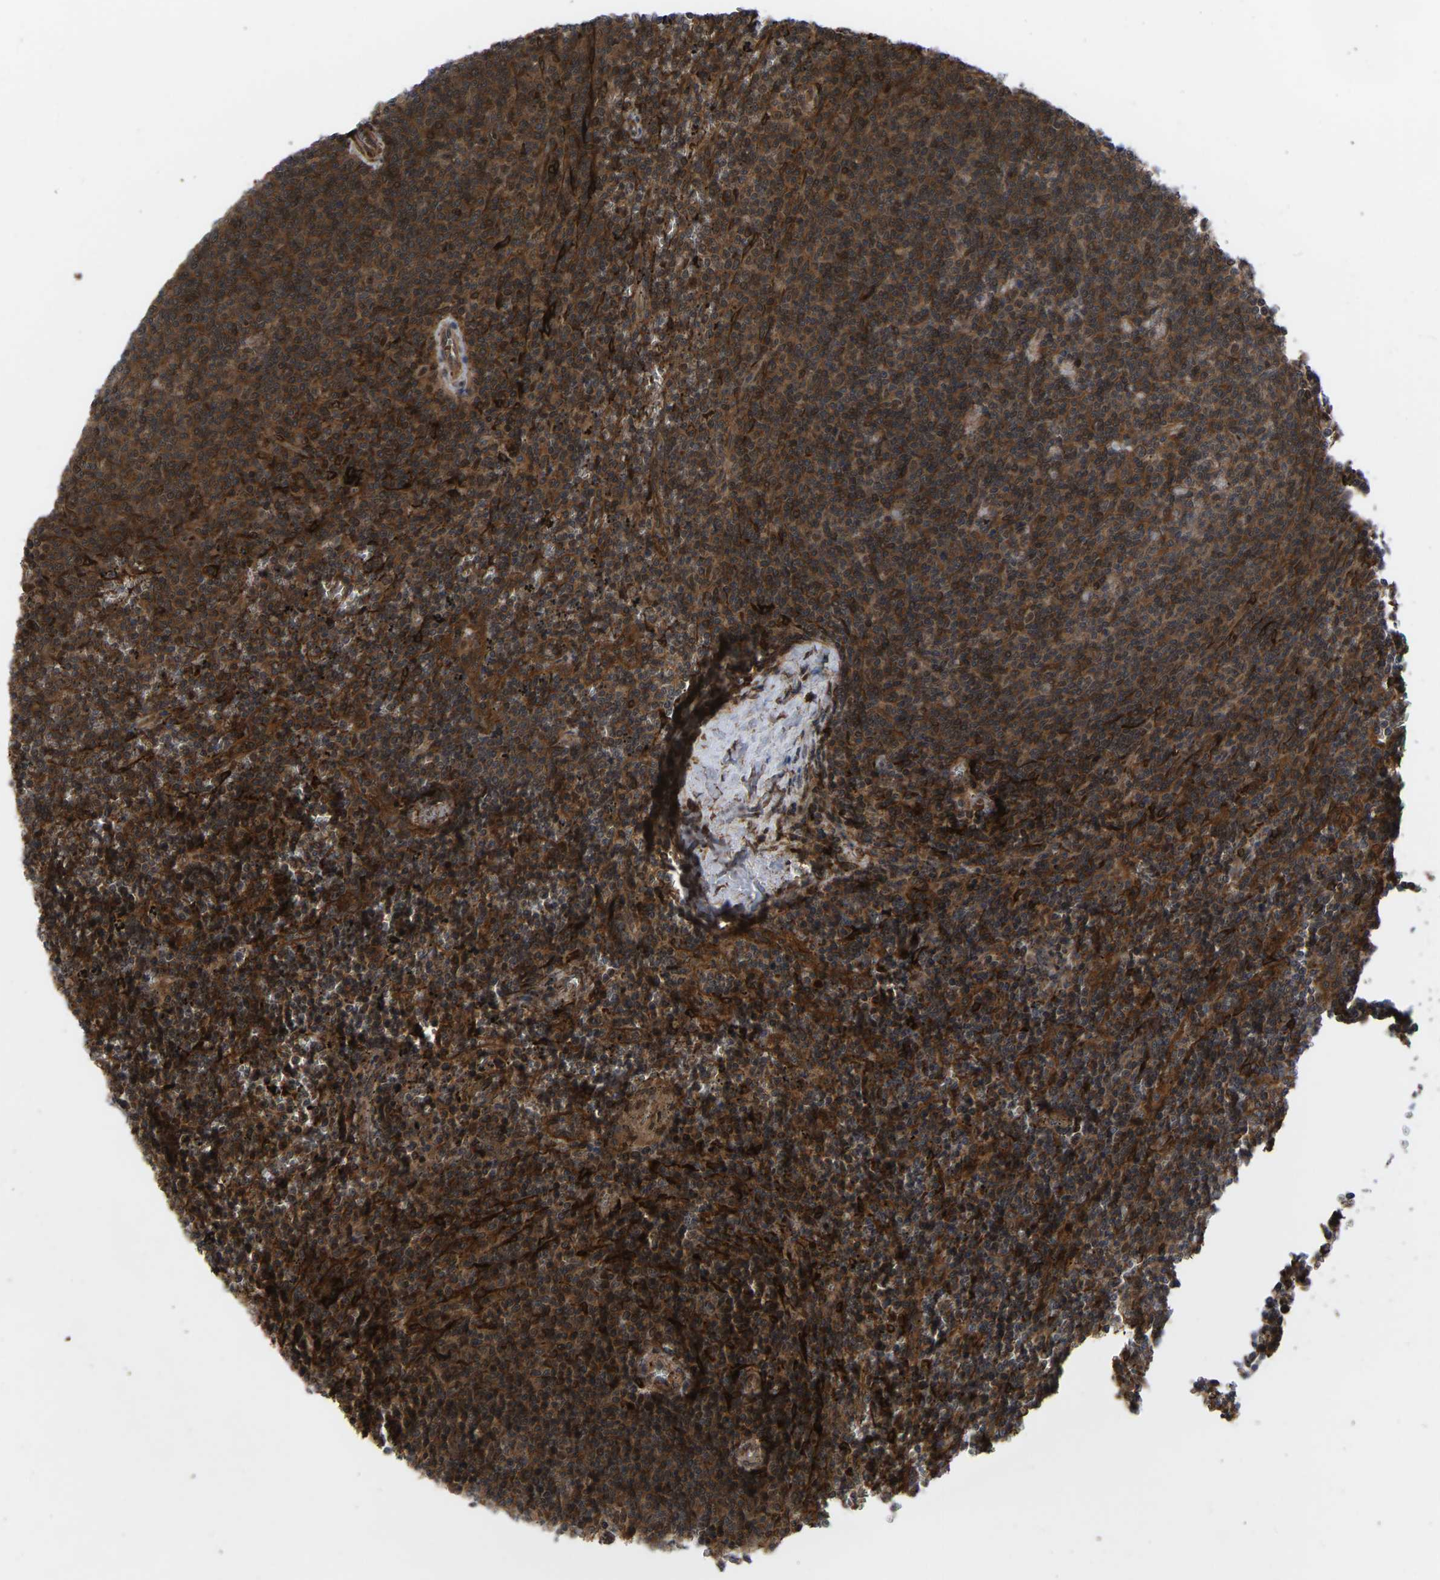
{"staining": {"intensity": "strong", "quantity": ">75%", "location": "cytoplasmic/membranous,nuclear"}, "tissue": "lymphoma", "cell_type": "Tumor cells", "image_type": "cancer", "snomed": [{"axis": "morphology", "description": "Malignant lymphoma, non-Hodgkin's type, Low grade"}, {"axis": "topography", "description": "Spleen"}], "caption": "Brown immunohistochemical staining in human low-grade malignant lymphoma, non-Hodgkin's type exhibits strong cytoplasmic/membranous and nuclear staining in approximately >75% of tumor cells.", "gene": "CYP7B1", "patient": {"sex": "female", "age": 50}}